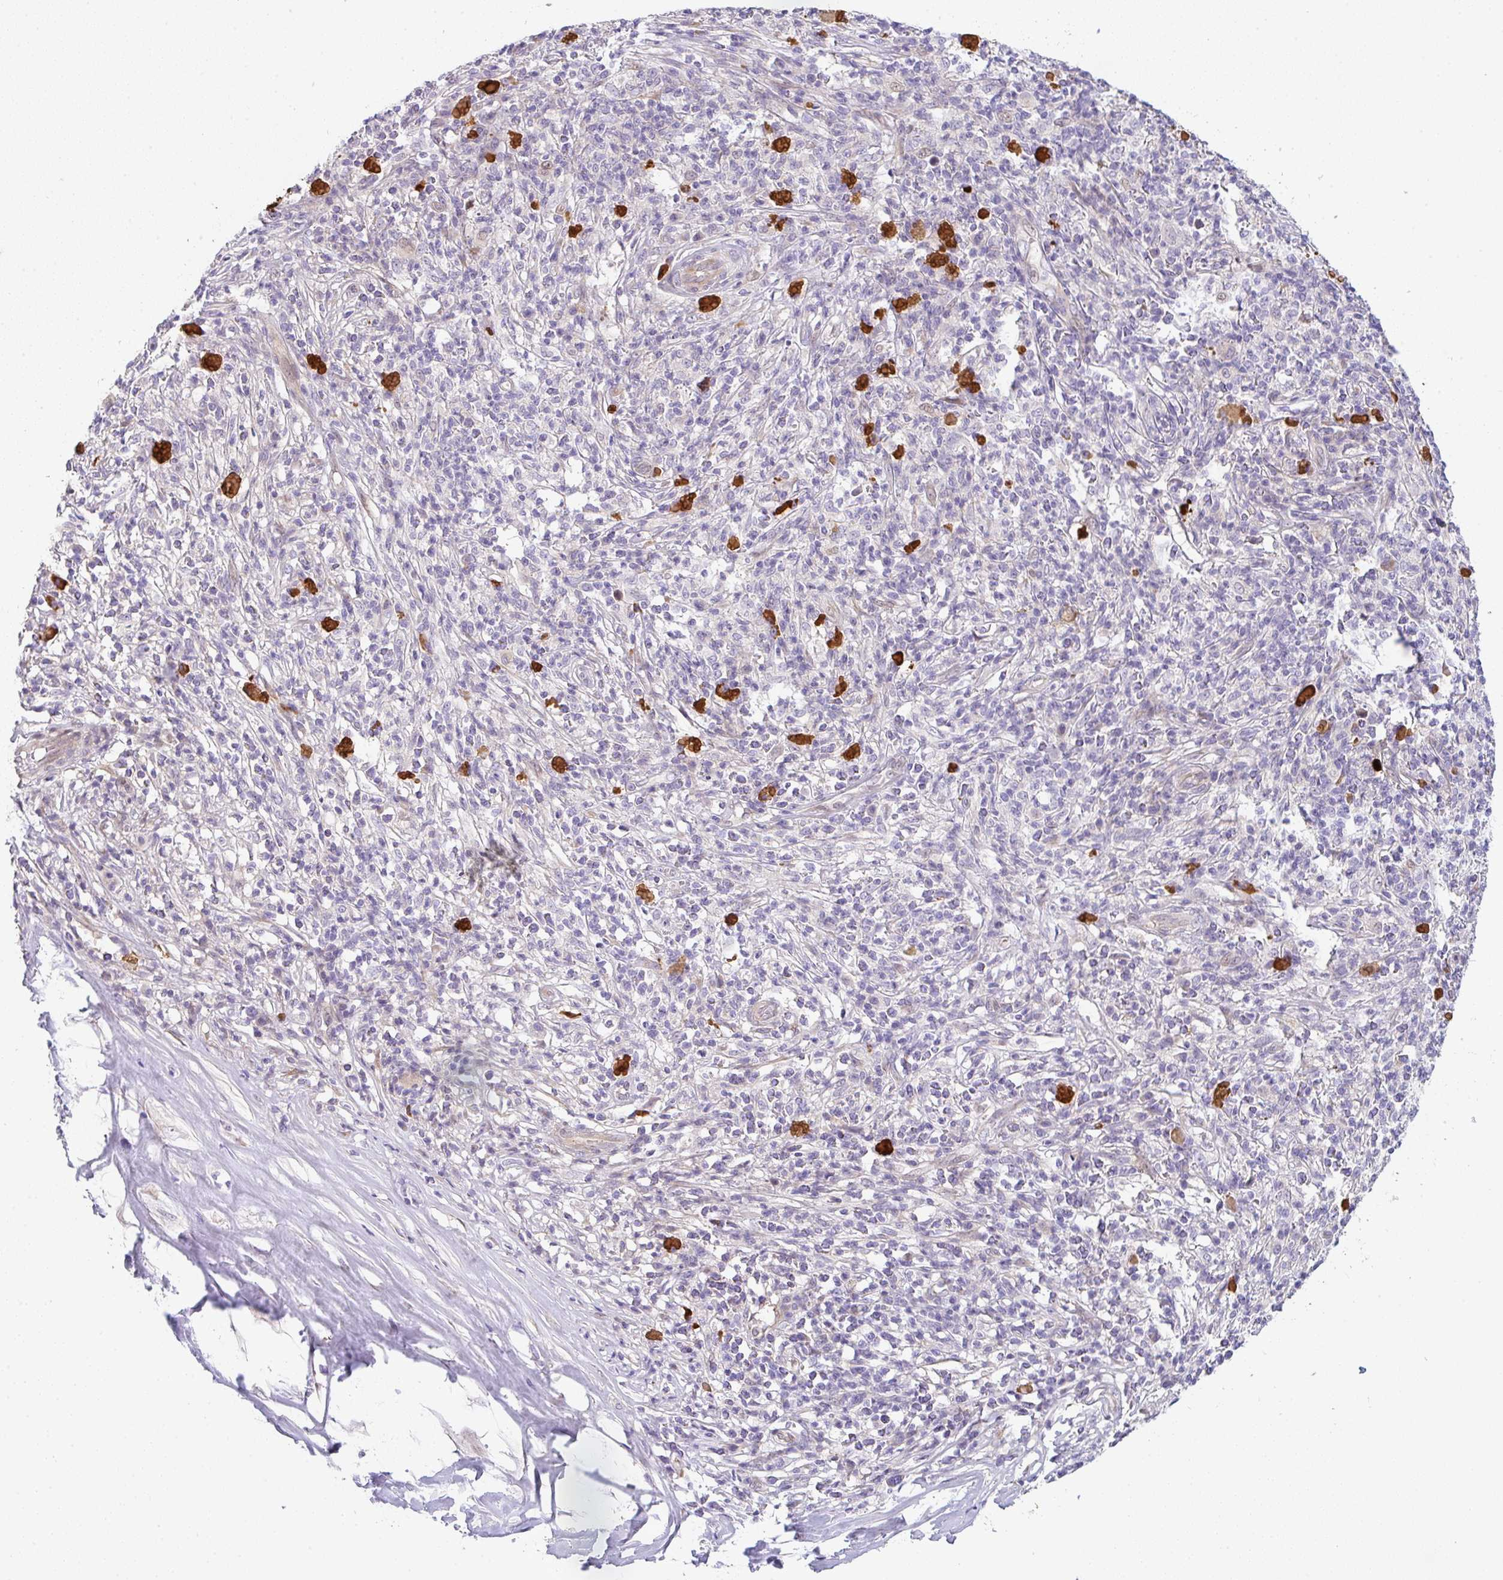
{"staining": {"intensity": "negative", "quantity": "none", "location": "none"}, "tissue": "melanoma", "cell_type": "Tumor cells", "image_type": "cancer", "snomed": [{"axis": "morphology", "description": "Malignant melanoma, NOS"}, {"axis": "topography", "description": "Skin"}], "caption": "Tumor cells show no significant protein staining in malignant melanoma.", "gene": "TNFRSF10A", "patient": {"sex": "male", "age": 66}}